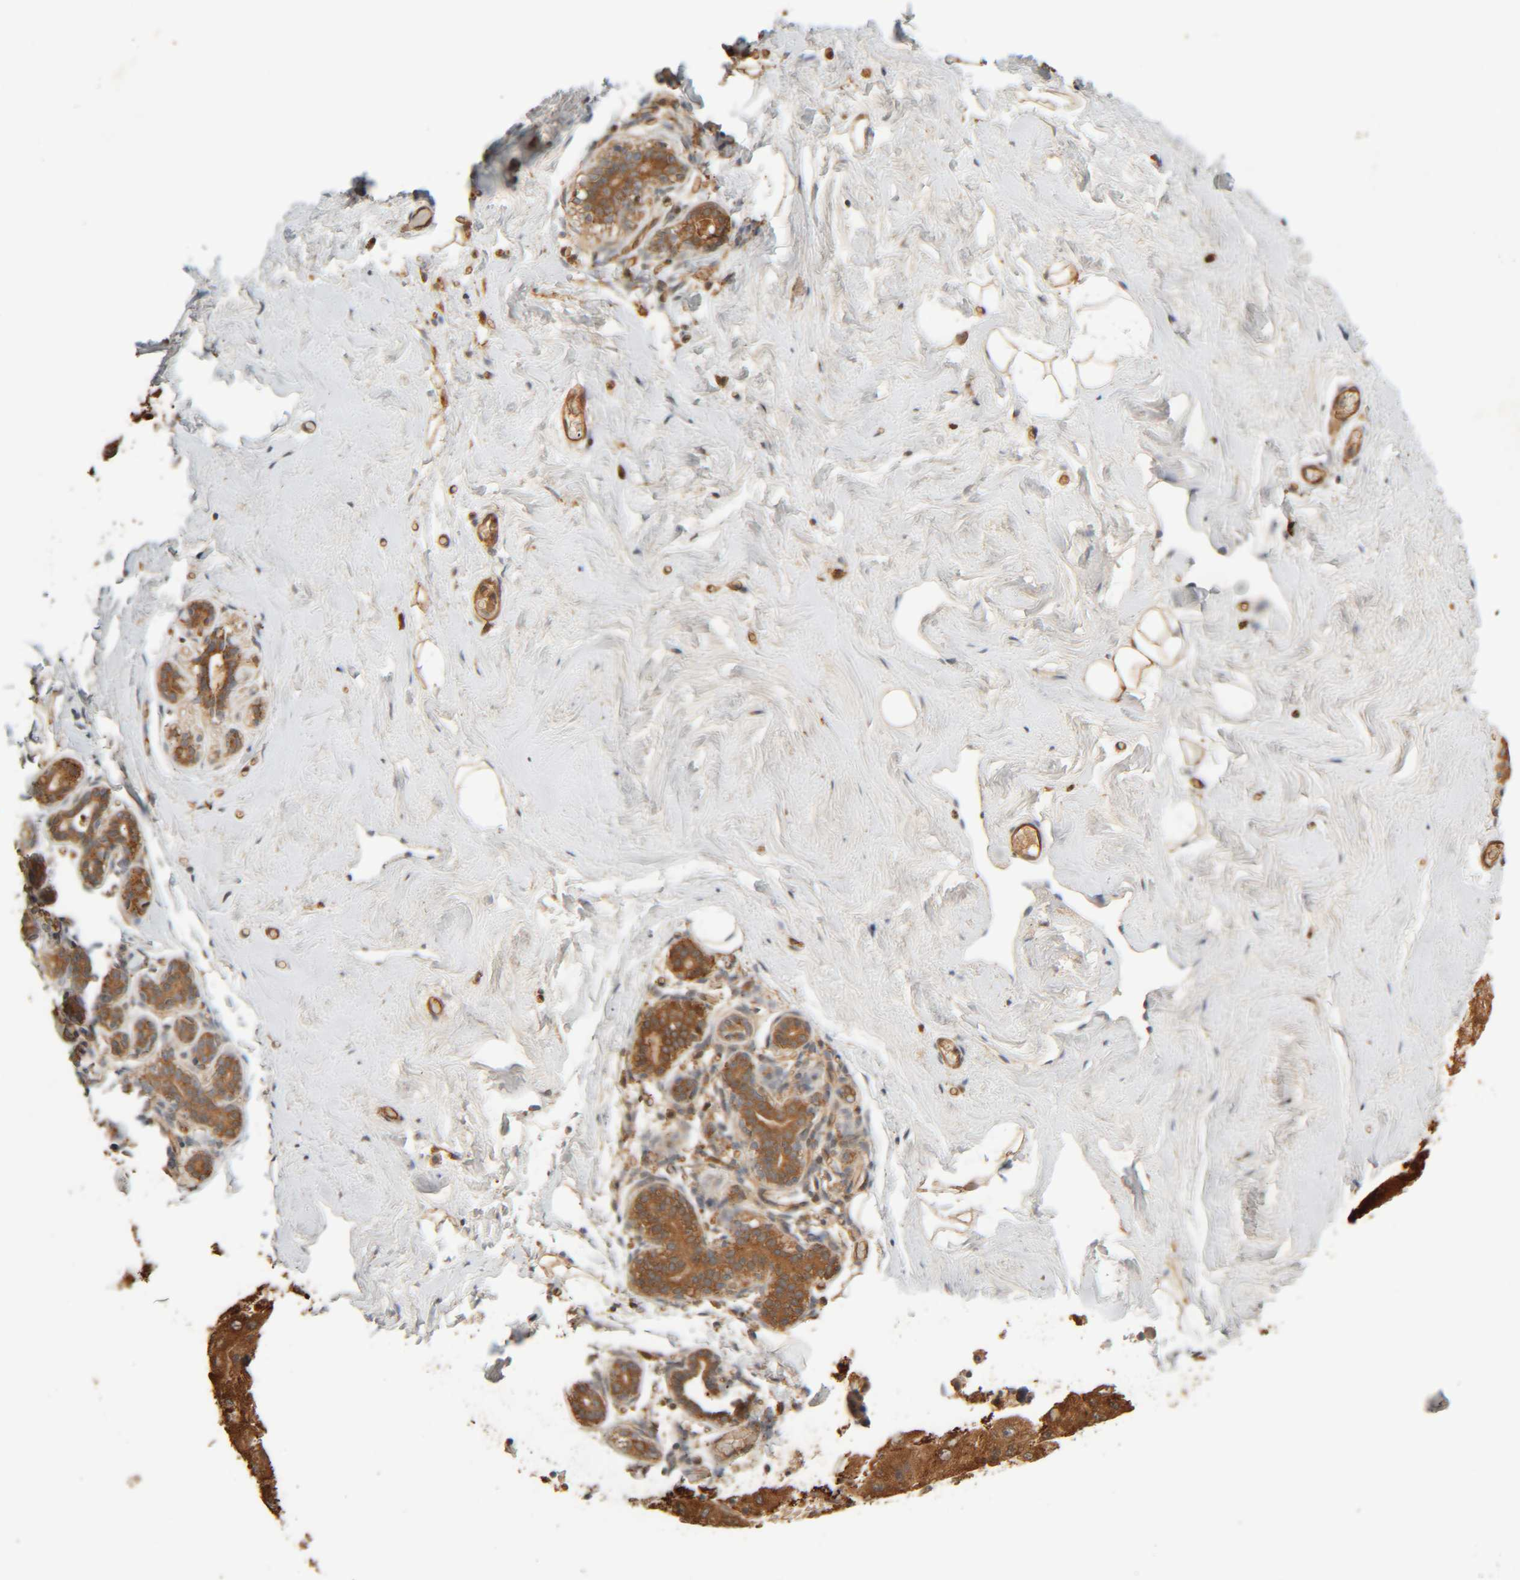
{"staining": {"intensity": "moderate", "quantity": ">75%", "location": "cytoplasmic/membranous"}, "tissue": "breast", "cell_type": "Adipocytes", "image_type": "normal", "snomed": [{"axis": "morphology", "description": "Normal tissue, NOS"}, {"axis": "topography", "description": "Breast"}], "caption": "Breast stained for a protein (brown) displays moderate cytoplasmic/membranous positive staining in approximately >75% of adipocytes.", "gene": "TMEM192", "patient": {"sex": "female", "age": 75}}